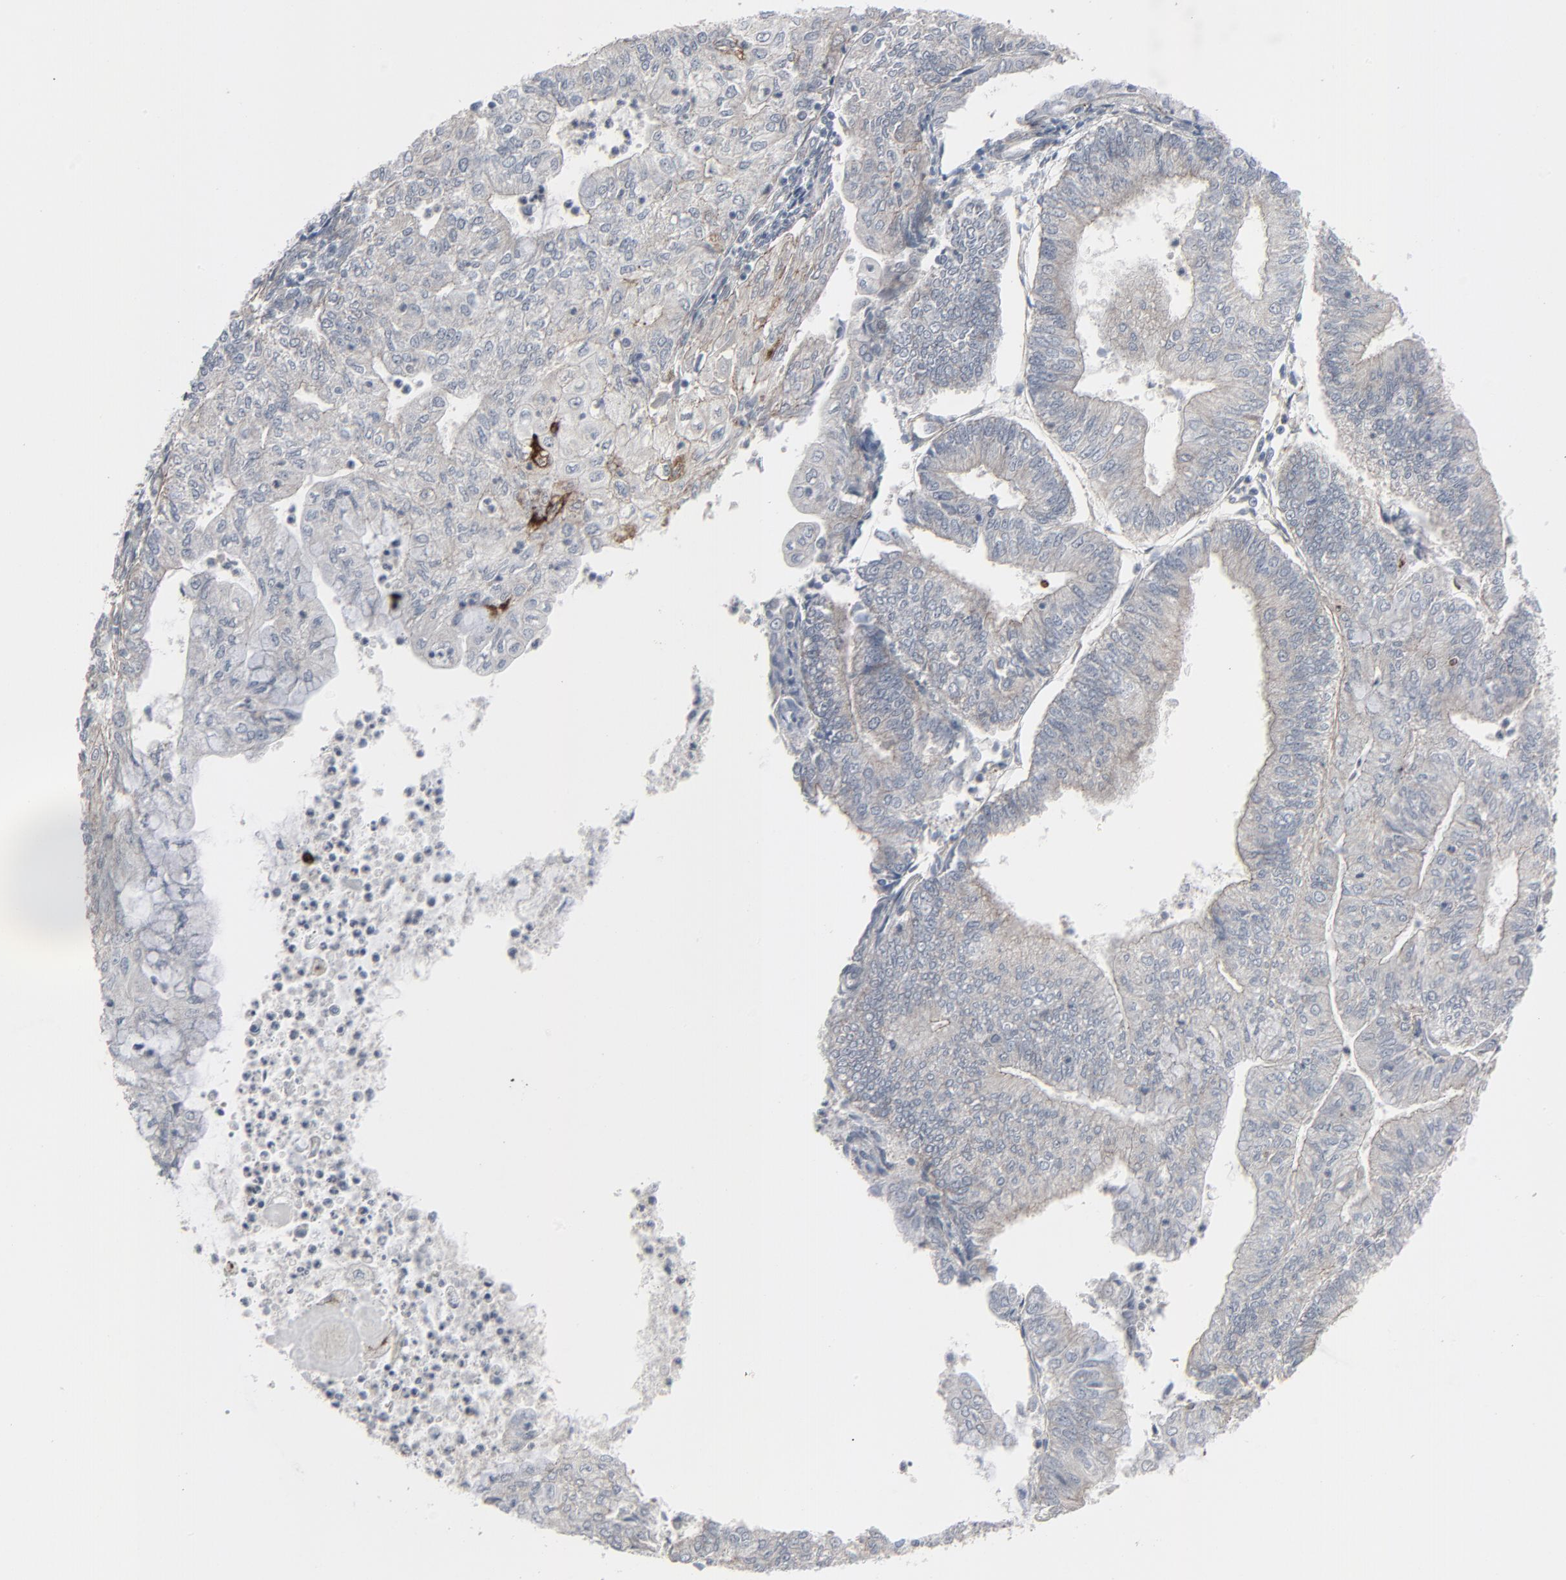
{"staining": {"intensity": "negative", "quantity": "none", "location": "none"}, "tissue": "endometrial cancer", "cell_type": "Tumor cells", "image_type": "cancer", "snomed": [{"axis": "morphology", "description": "Adenocarcinoma, NOS"}, {"axis": "topography", "description": "Endometrium"}], "caption": "Protein analysis of adenocarcinoma (endometrial) displays no significant positivity in tumor cells. (Stains: DAB (3,3'-diaminobenzidine) immunohistochemistry (IHC) with hematoxylin counter stain, Microscopy: brightfield microscopy at high magnification).", "gene": "NEUROD1", "patient": {"sex": "female", "age": 59}}